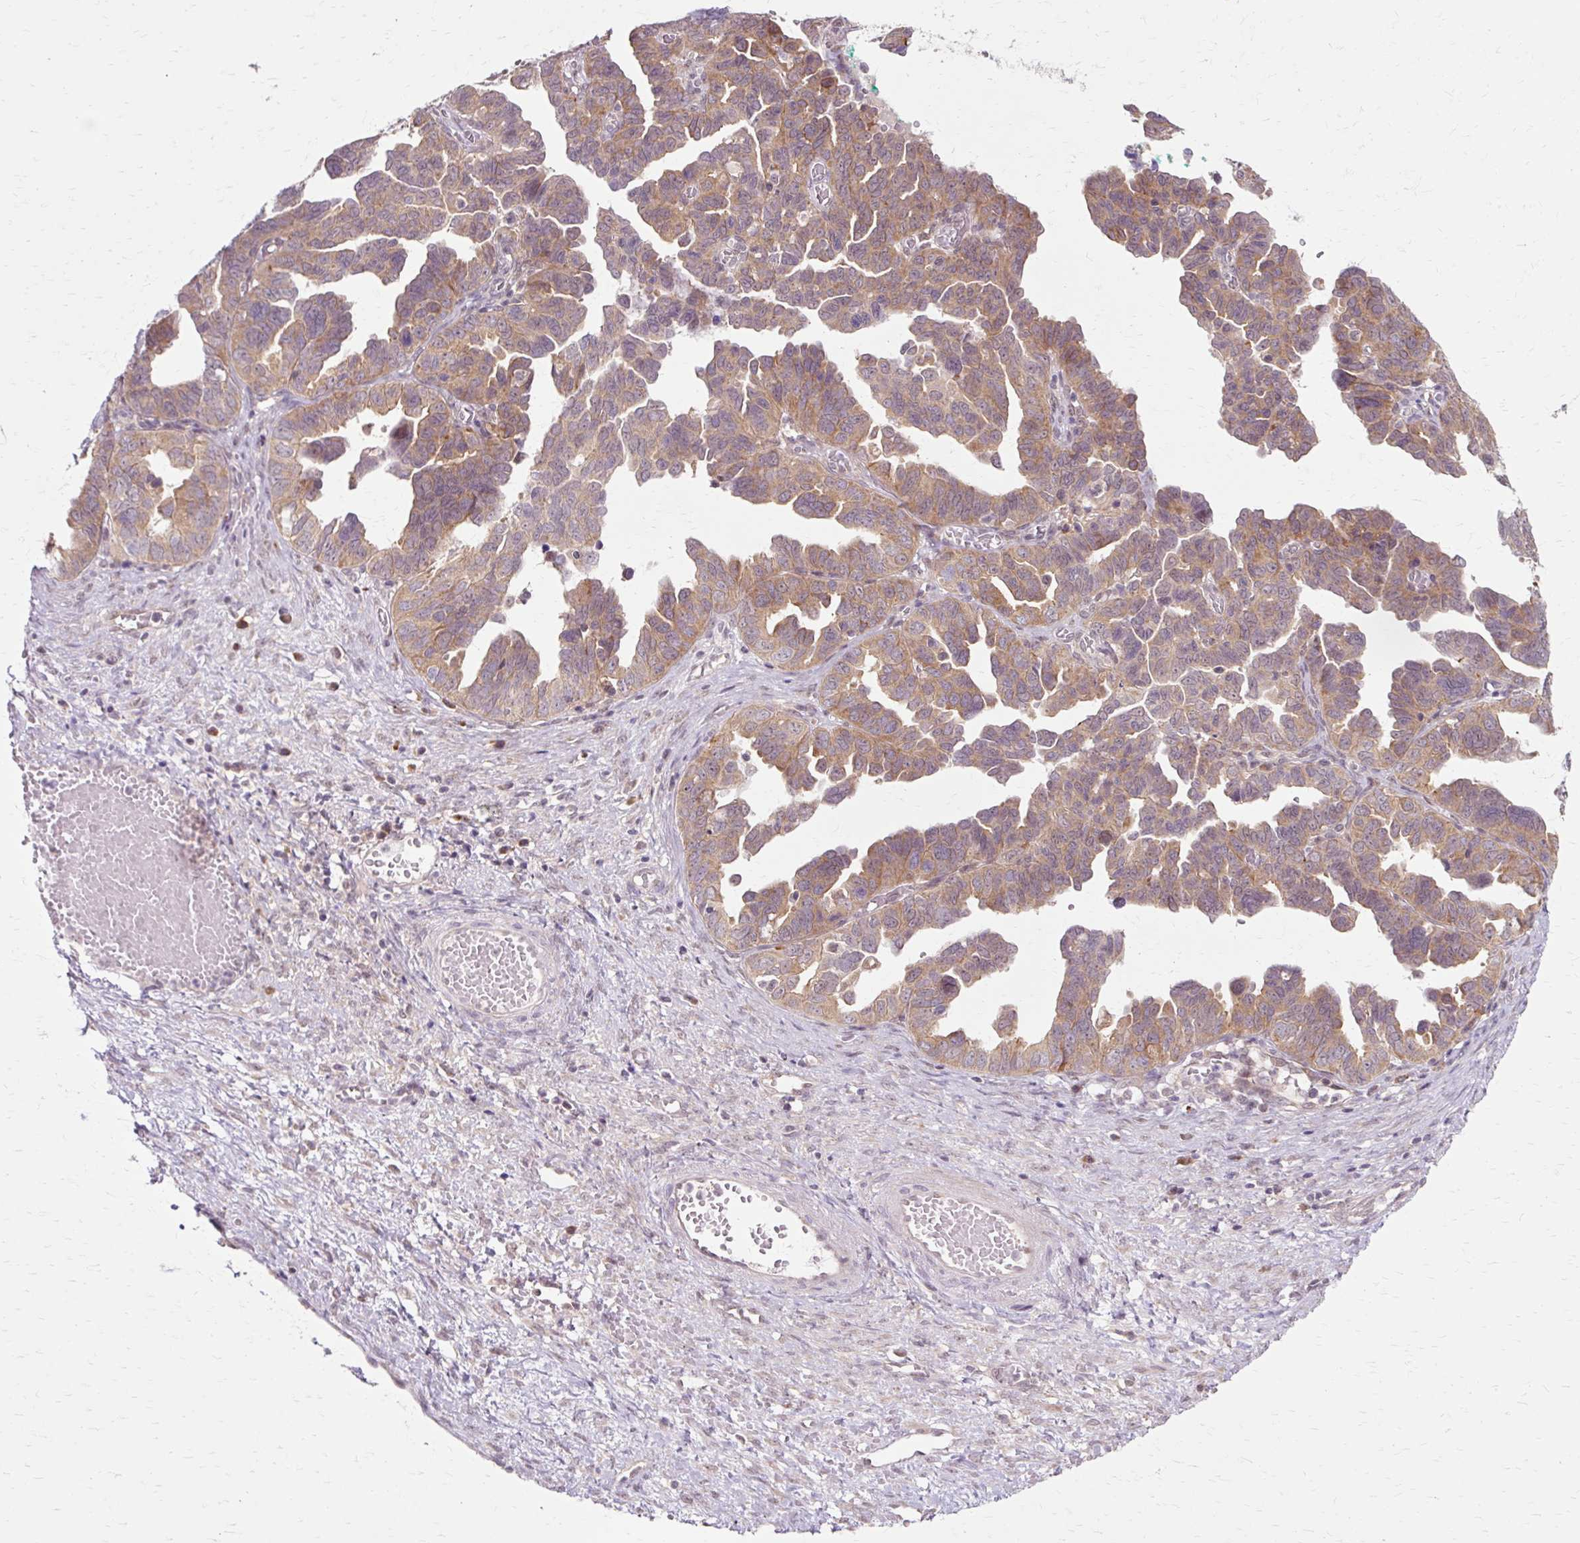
{"staining": {"intensity": "moderate", "quantity": ">75%", "location": "cytoplasmic/membranous"}, "tissue": "ovarian cancer", "cell_type": "Tumor cells", "image_type": "cancer", "snomed": [{"axis": "morphology", "description": "Cystadenocarcinoma, serous, NOS"}, {"axis": "topography", "description": "Ovary"}], "caption": "A histopathology image showing moderate cytoplasmic/membranous expression in about >75% of tumor cells in ovarian cancer, as visualized by brown immunohistochemical staining.", "gene": "GEMIN2", "patient": {"sex": "female", "age": 64}}